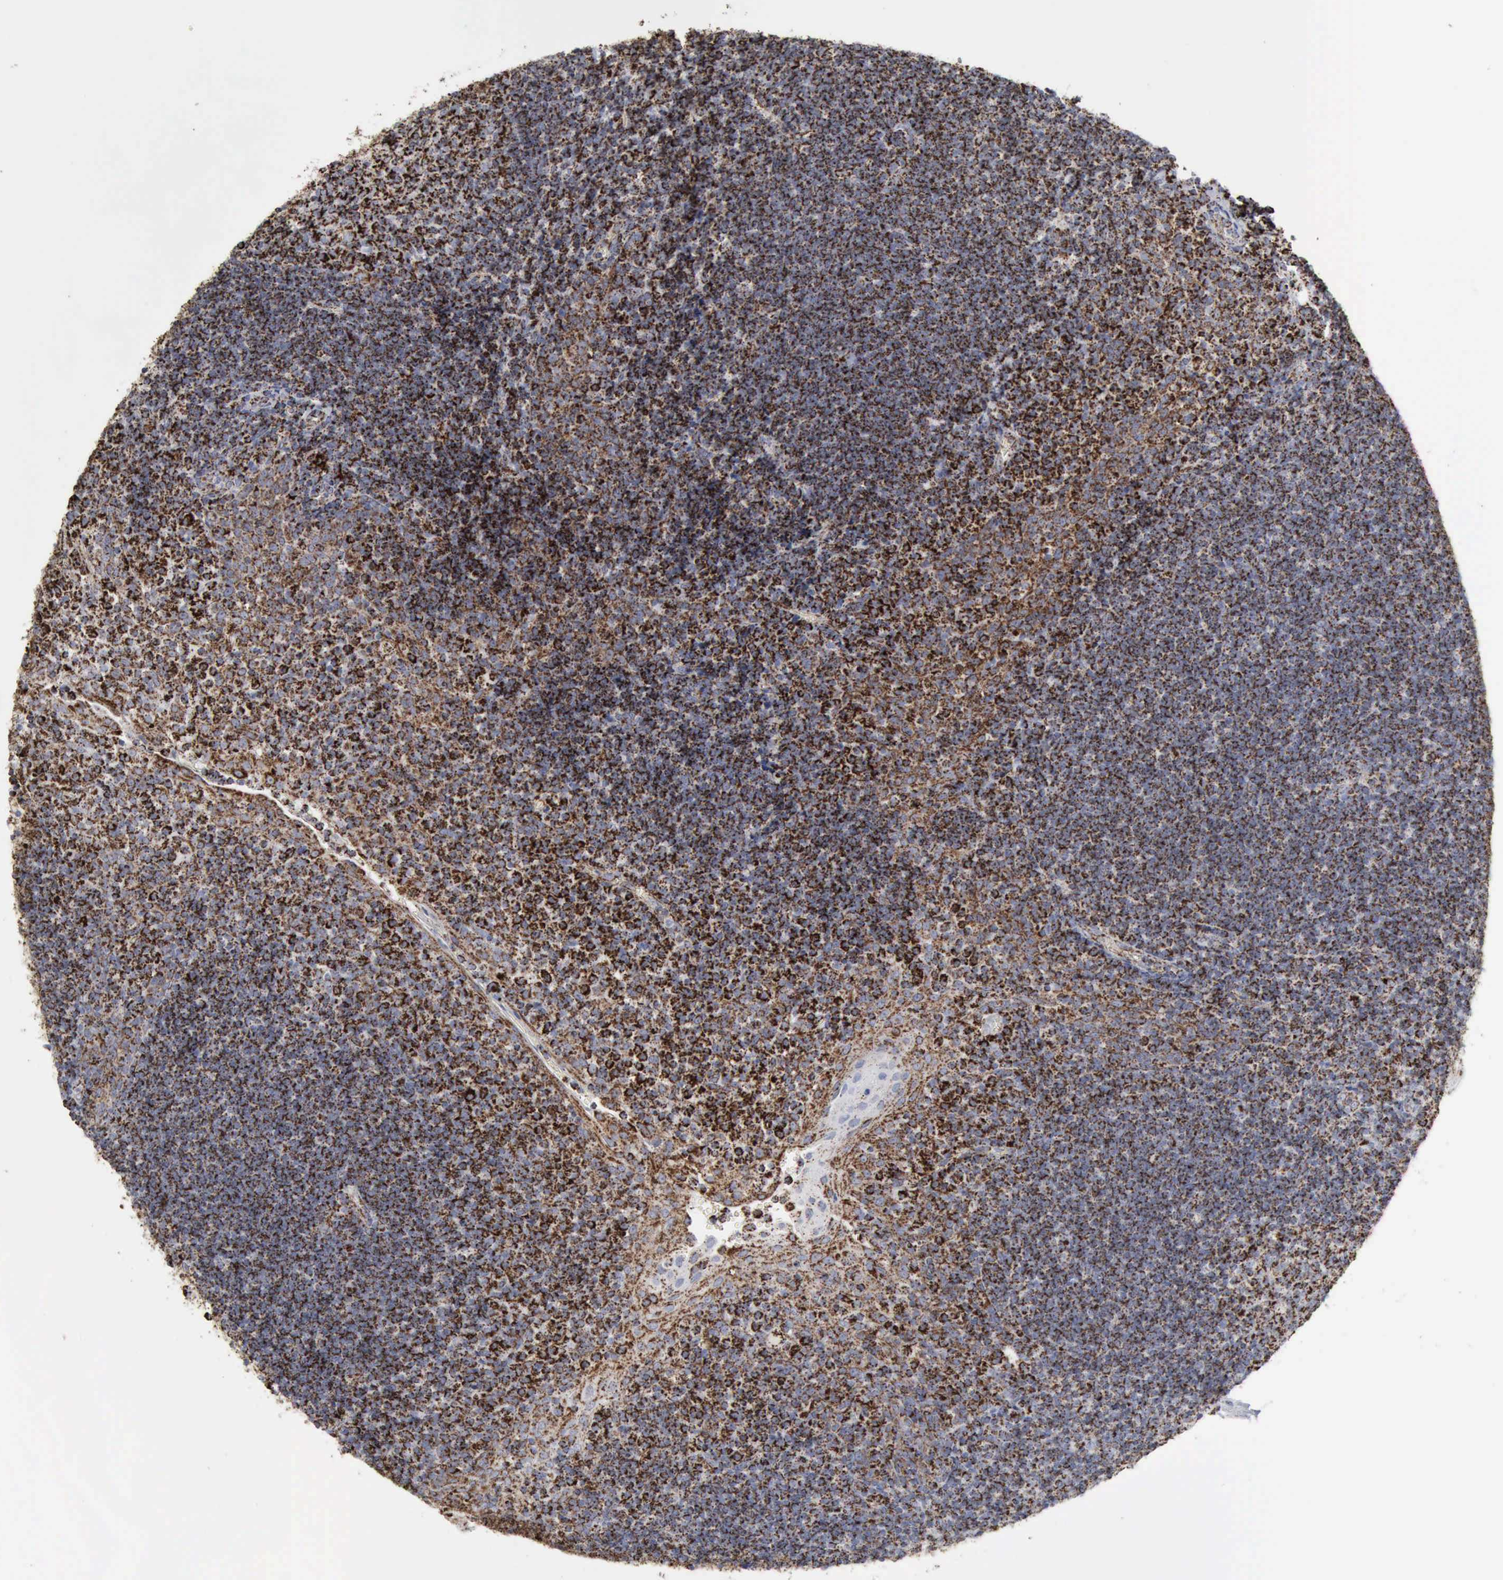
{"staining": {"intensity": "strong", "quantity": "25%-75%", "location": "cytoplasmic/membranous"}, "tissue": "tonsil", "cell_type": "Non-germinal center cells", "image_type": "normal", "snomed": [{"axis": "morphology", "description": "Normal tissue, NOS"}, {"axis": "topography", "description": "Tonsil"}], "caption": "A high-resolution image shows immunohistochemistry (IHC) staining of normal tonsil, which displays strong cytoplasmic/membranous expression in about 25%-75% of non-germinal center cells. (DAB = brown stain, brightfield microscopy at high magnification).", "gene": "ACO2", "patient": {"sex": "female", "age": 40}}